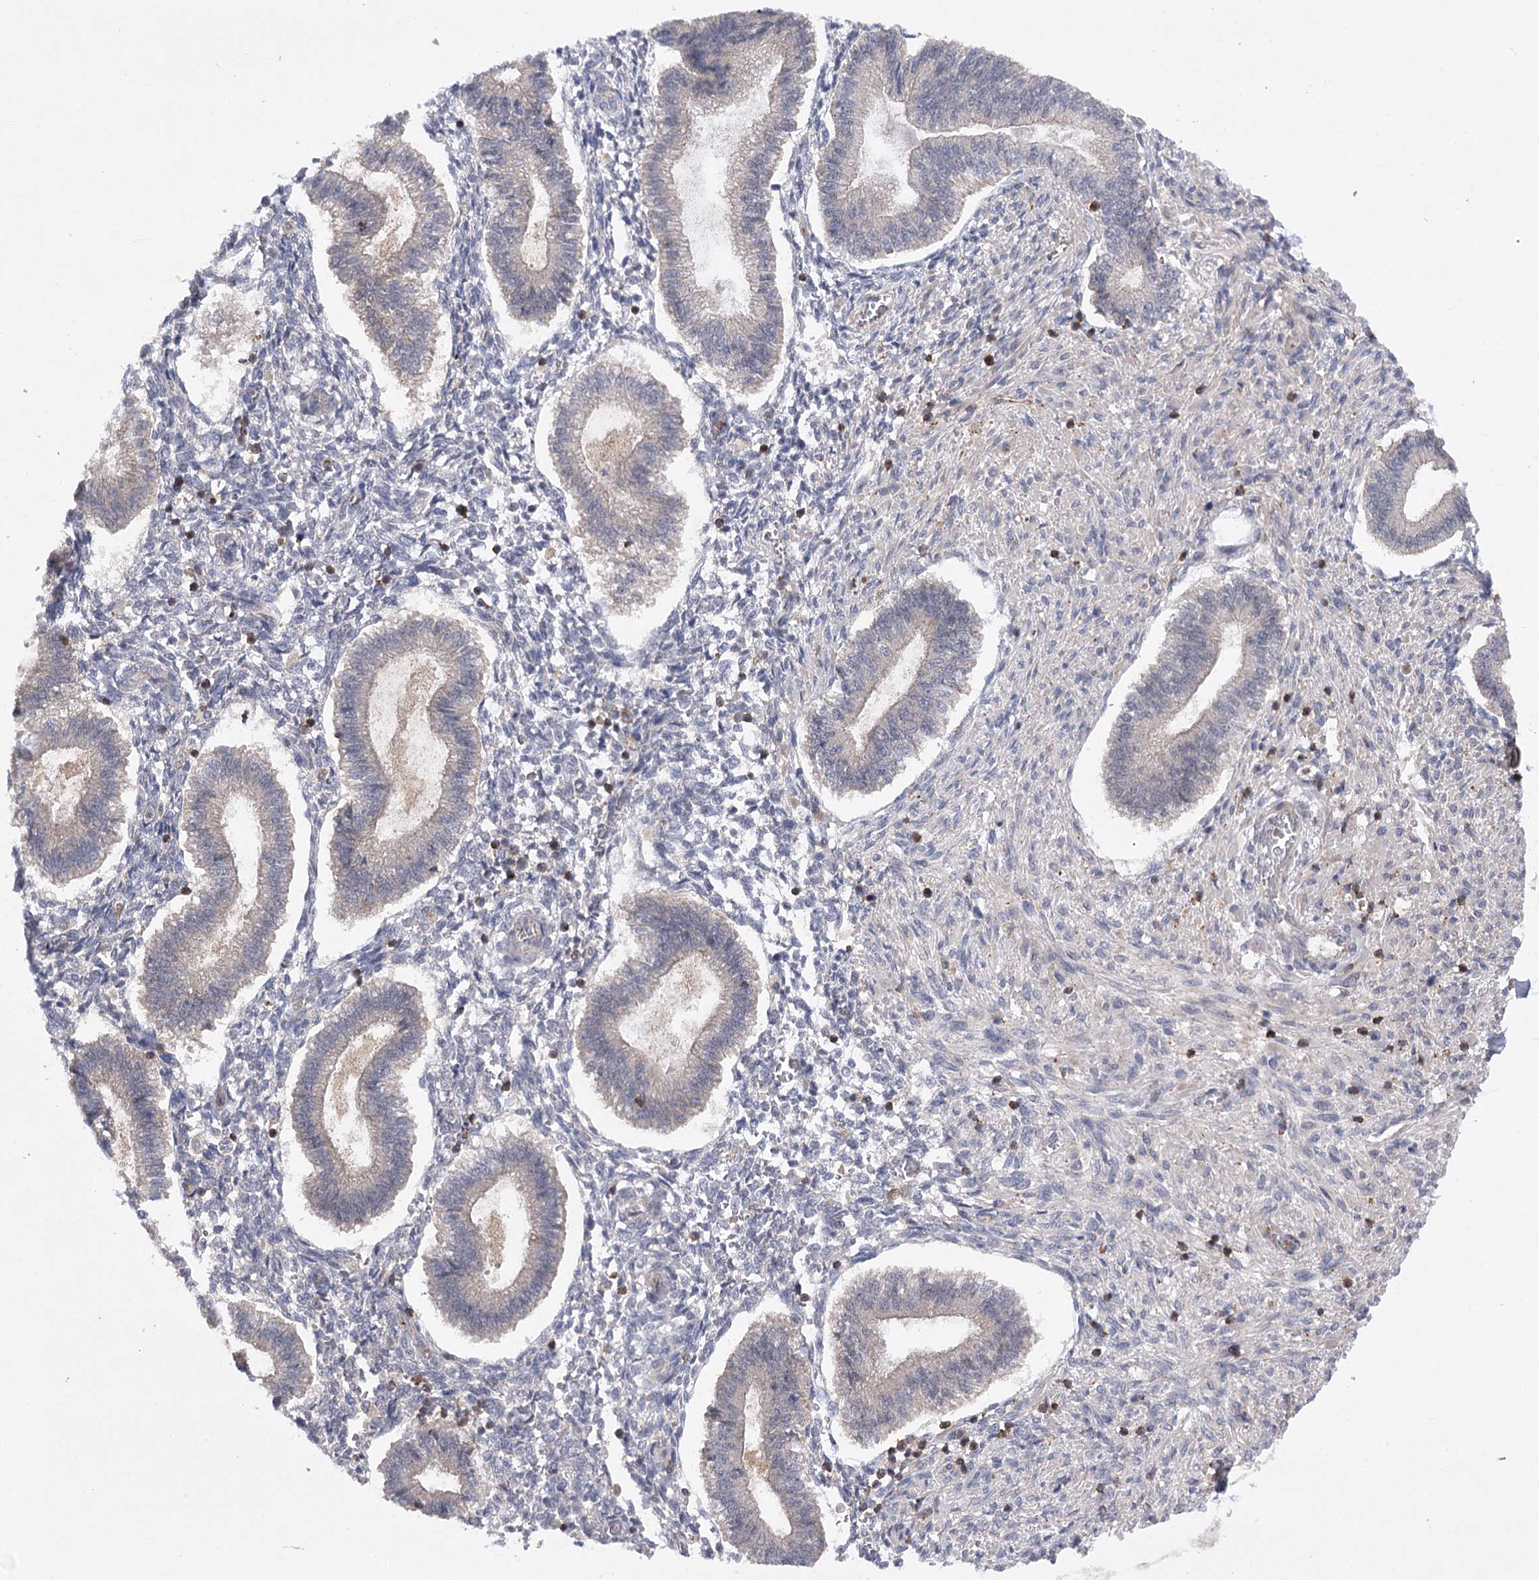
{"staining": {"intensity": "negative", "quantity": "none", "location": "none"}, "tissue": "endometrium", "cell_type": "Cells in endometrial stroma", "image_type": "normal", "snomed": [{"axis": "morphology", "description": "Normal tissue, NOS"}, {"axis": "topography", "description": "Endometrium"}], "caption": "Immunohistochemistry micrograph of normal endometrium: human endometrium stained with DAB (3,3'-diaminobenzidine) demonstrates no significant protein positivity in cells in endometrial stroma. (Immunohistochemistry, brightfield microscopy, high magnification).", "gene": "BCR", "patient": {"sex": "female", "age": 25}}